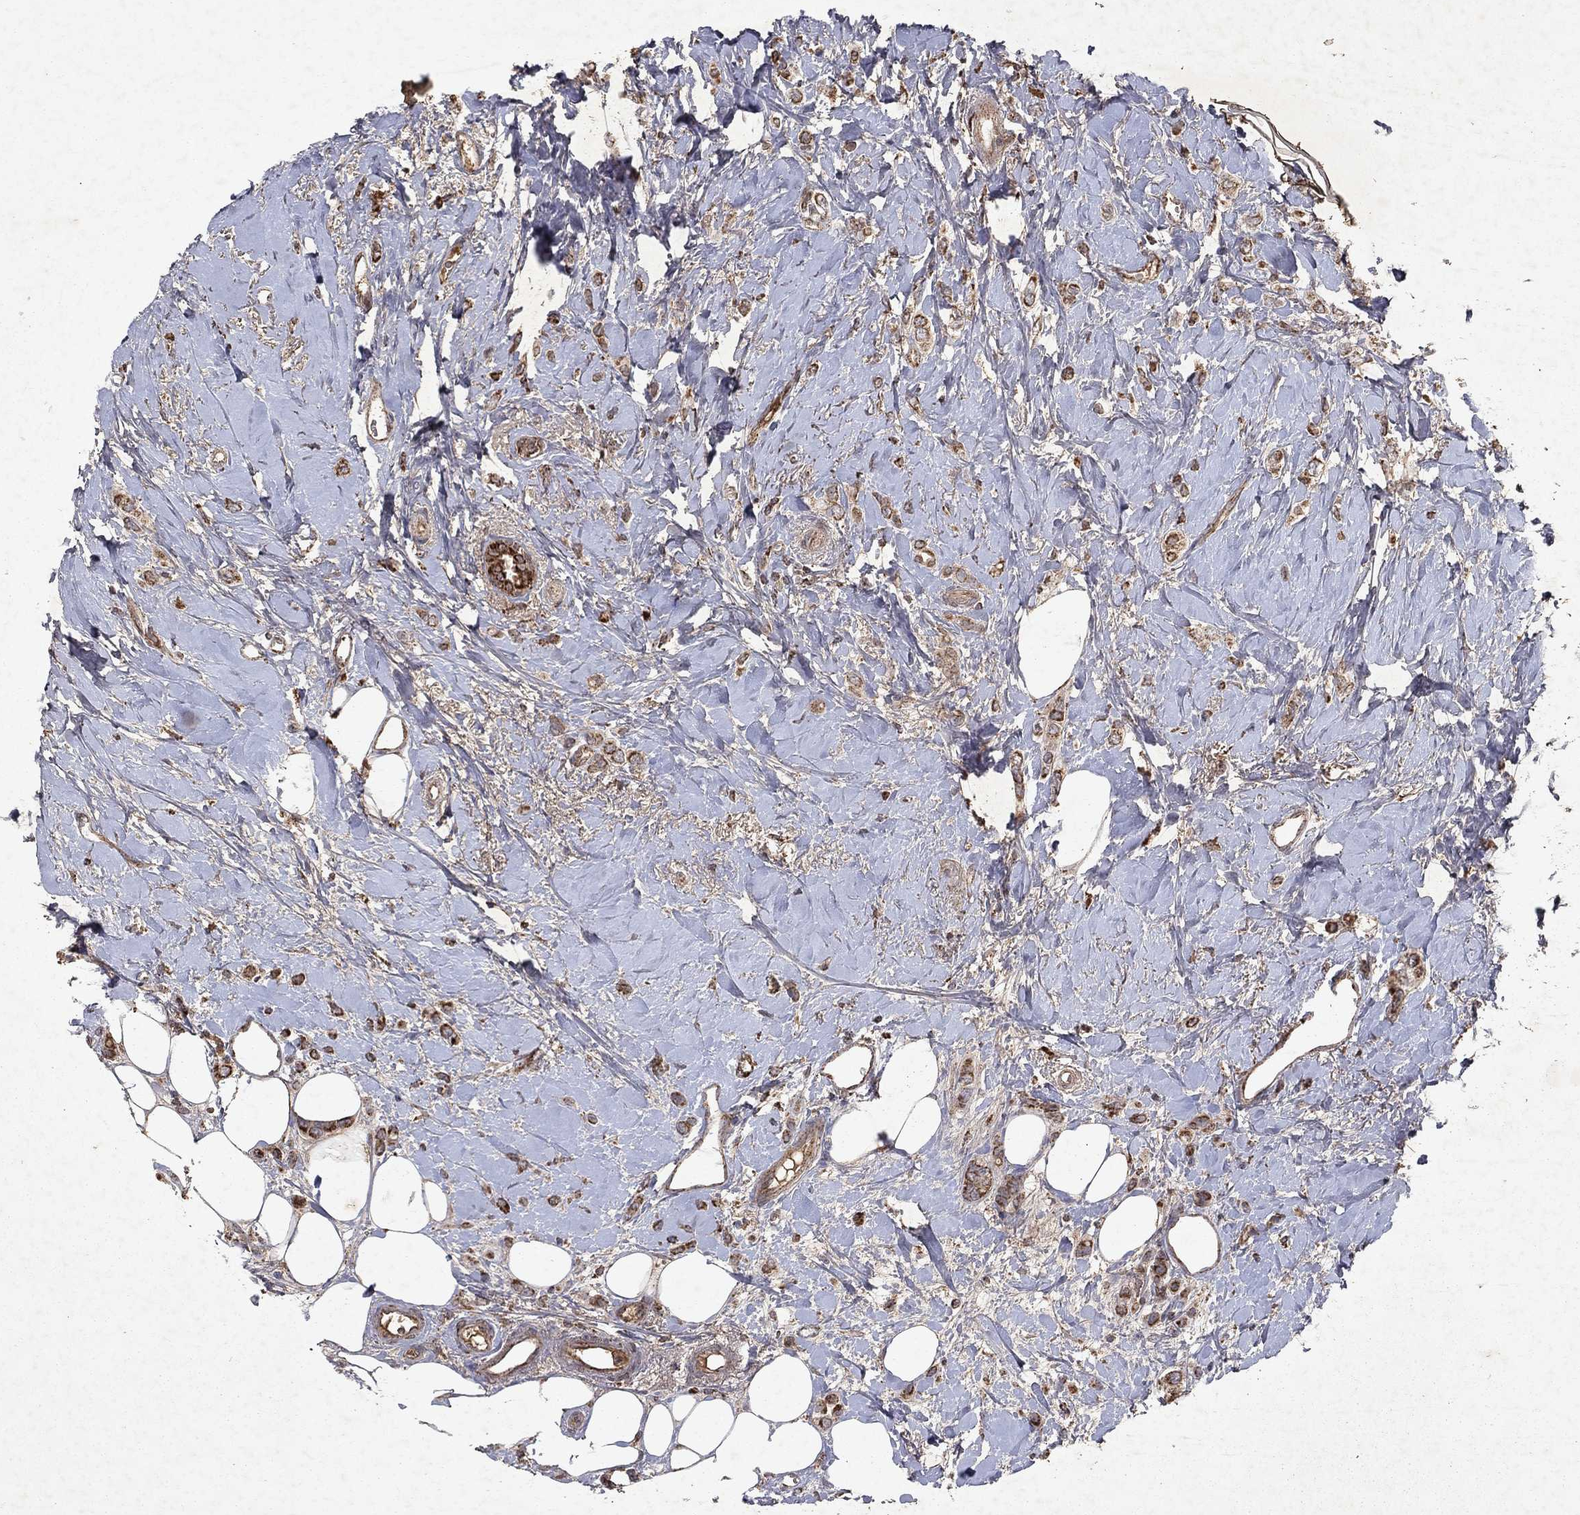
{"staining": {"intensity": "weak", "quantity": "25%-75%", "location": "cytoplasmic/membranous"}, "tissue": "breast cancer", "cell_type": "Tumor cells", "image_type": "cancer", "snomed": [{"axis": "morphology", "description": "Lobular carcinoma"}, {"axis": "topography", "description": "Breast"}], "caption": "Immunohistochemistry (IHC) image of lobular carcinoma (breast) stained for a protein (brown), which shows low levels of weak cytoplasmic/membranous positivity in about 25%-75% of tumor cells.", "gene": "PYROXD2", "patient": {"sex": "female", "age": 66}}